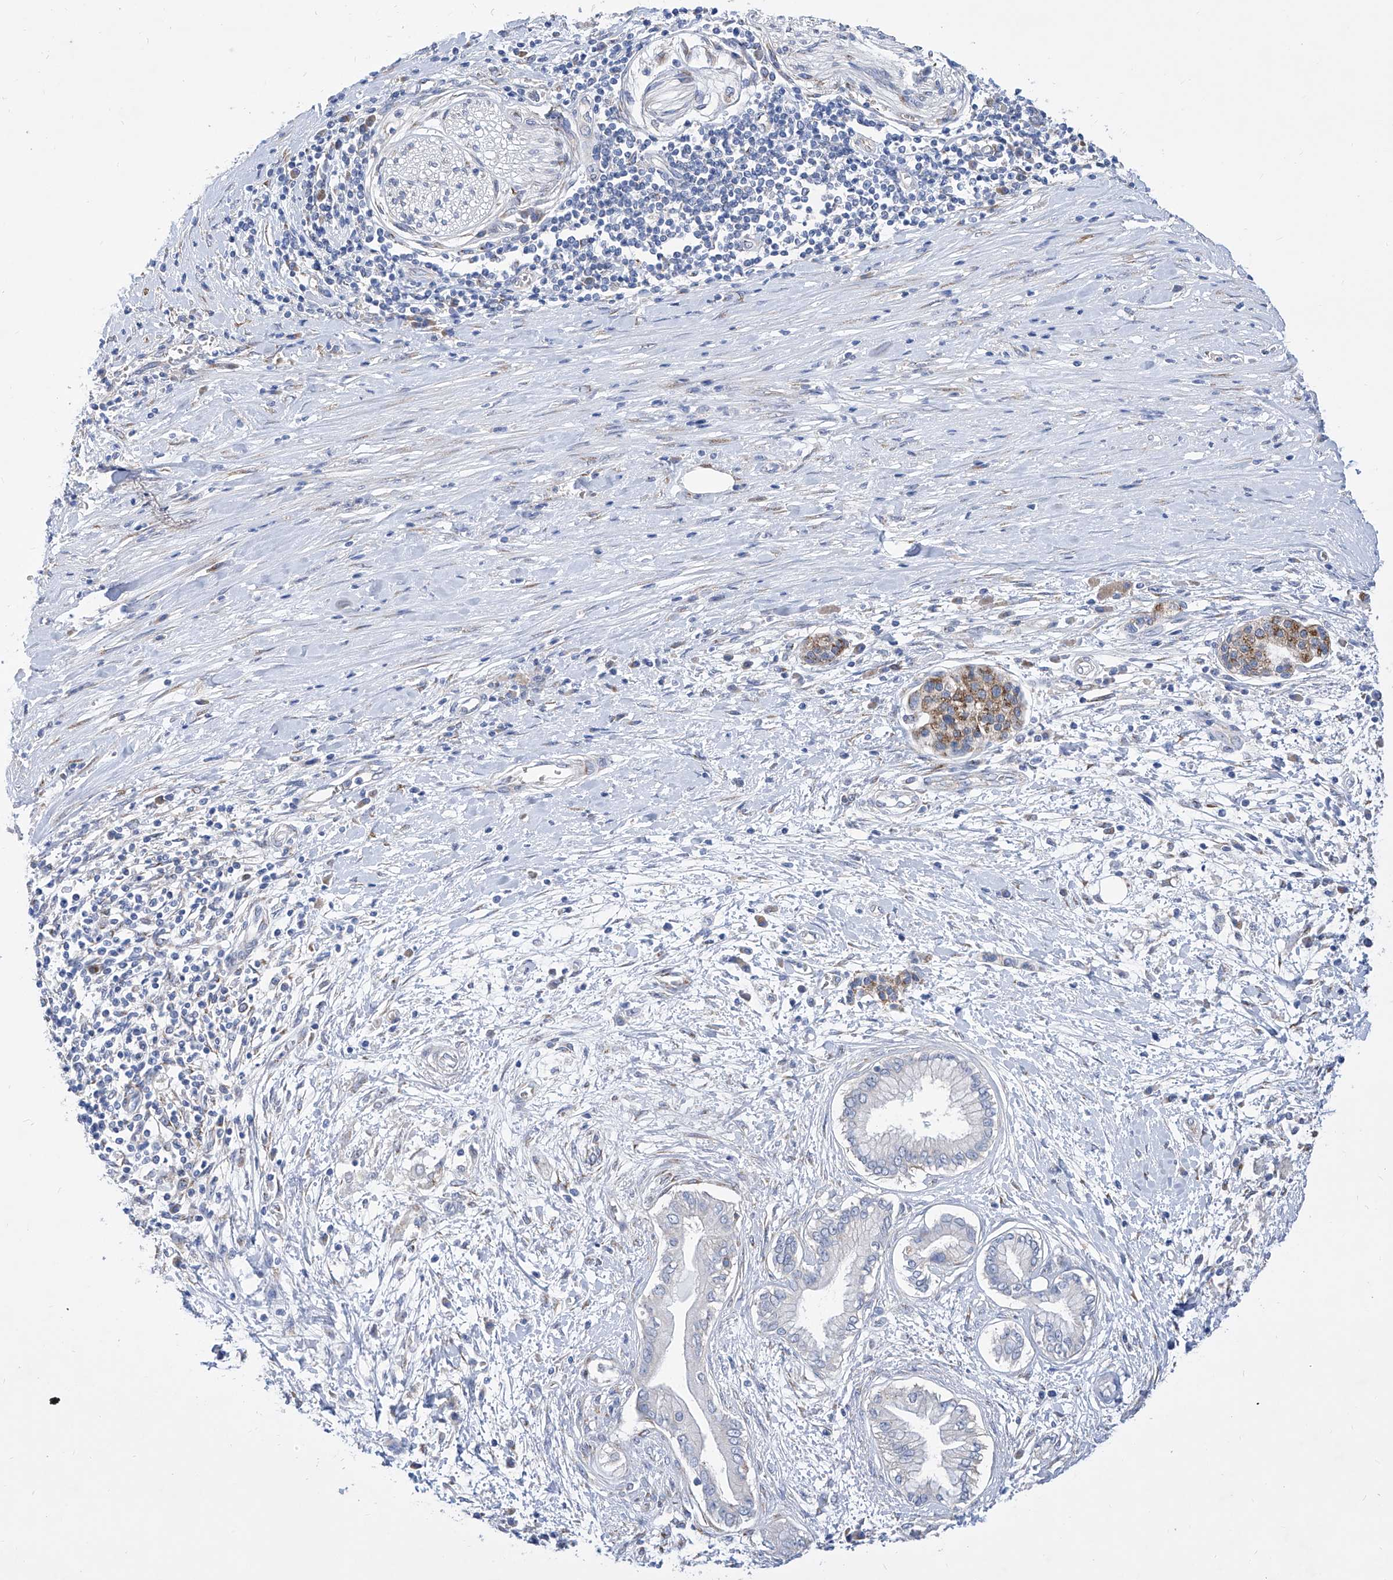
{"staining": {"intensity": "weak", "quantity": "<25%", "location": "cytoplasmic/membranous"}, "tissue": "pancreatic cancer", "cell_type": "Tumor cells", "image_type": "cancer", "snomed": [{"axis": "morphology", "description": "Adenocarcinoma, NOS"}, {"axis": "topography", "description": "Pancreas"}], "caption": "High power microscopy image of an immunohistochemistry (IHC) micrograph of pancreatic cancer, revealing no significant positivity in tumor cells. (Brightfield microscopy of DAB (3,3'-diaminobenzidine) immunohistochemistry (IHC) at high magnification).", "gene": "TJAP1", "patient": {"sex": "male", "age": 58}}